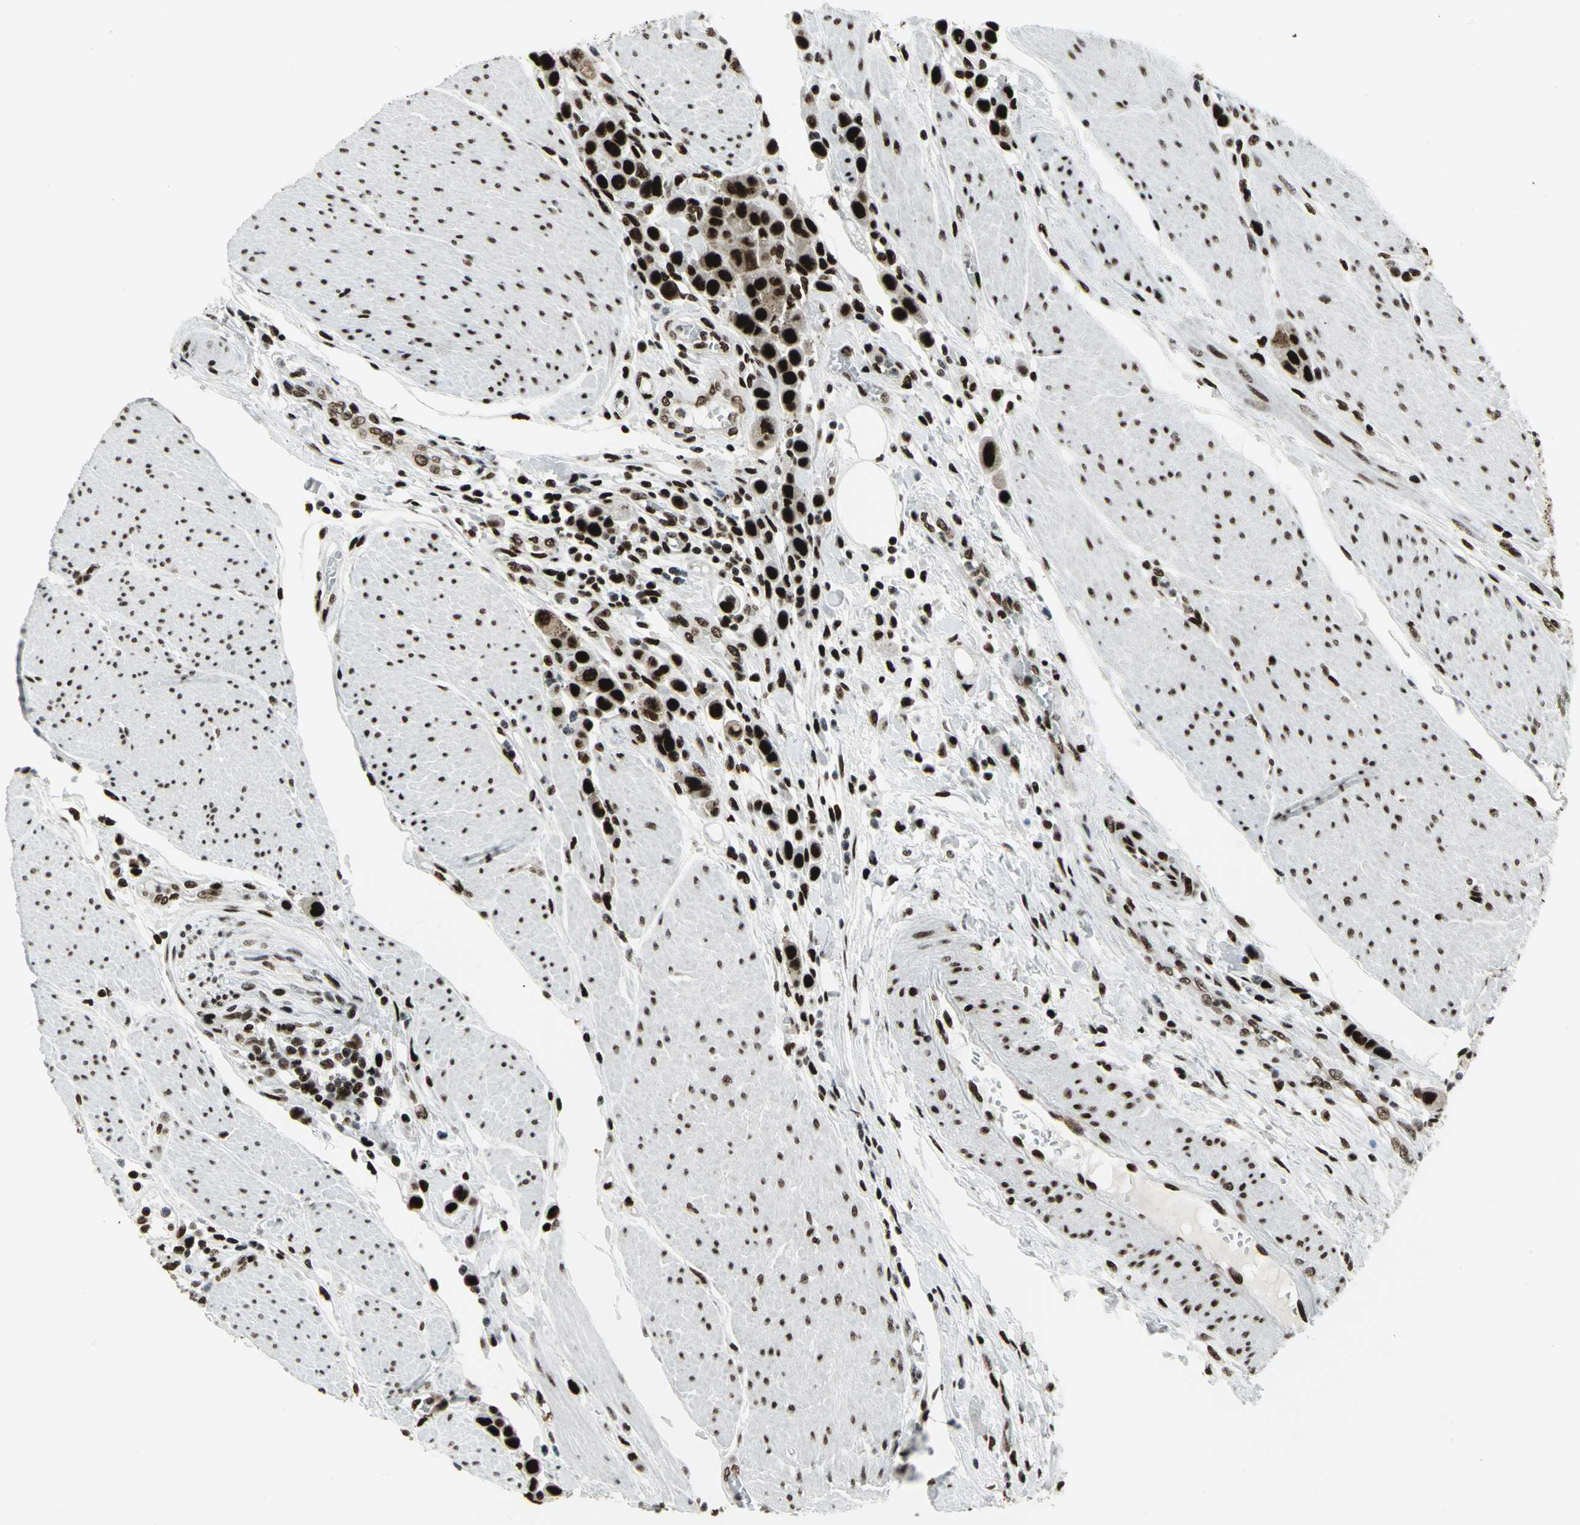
{"staining": {"intensity": "strong", "quantity": ">75%", "location": "nuclear"}, "tissue": "urothelial cancer", "cell_type": "Tumor cells", "image_type": "cancer", "snomed": [{"axis": "morphology", "description": "Urothelial carcinoma, High grade"}, {"axis": "topography", "description": "Urinary bladder"}], "caption": "High-grade urothelial carcinoma stained with a brown dye shows strong nuclear positive positivity in about >75% of tumor cells.", "gene": "SMARCA4", "patient": {"sex": "male", "age": 50}}